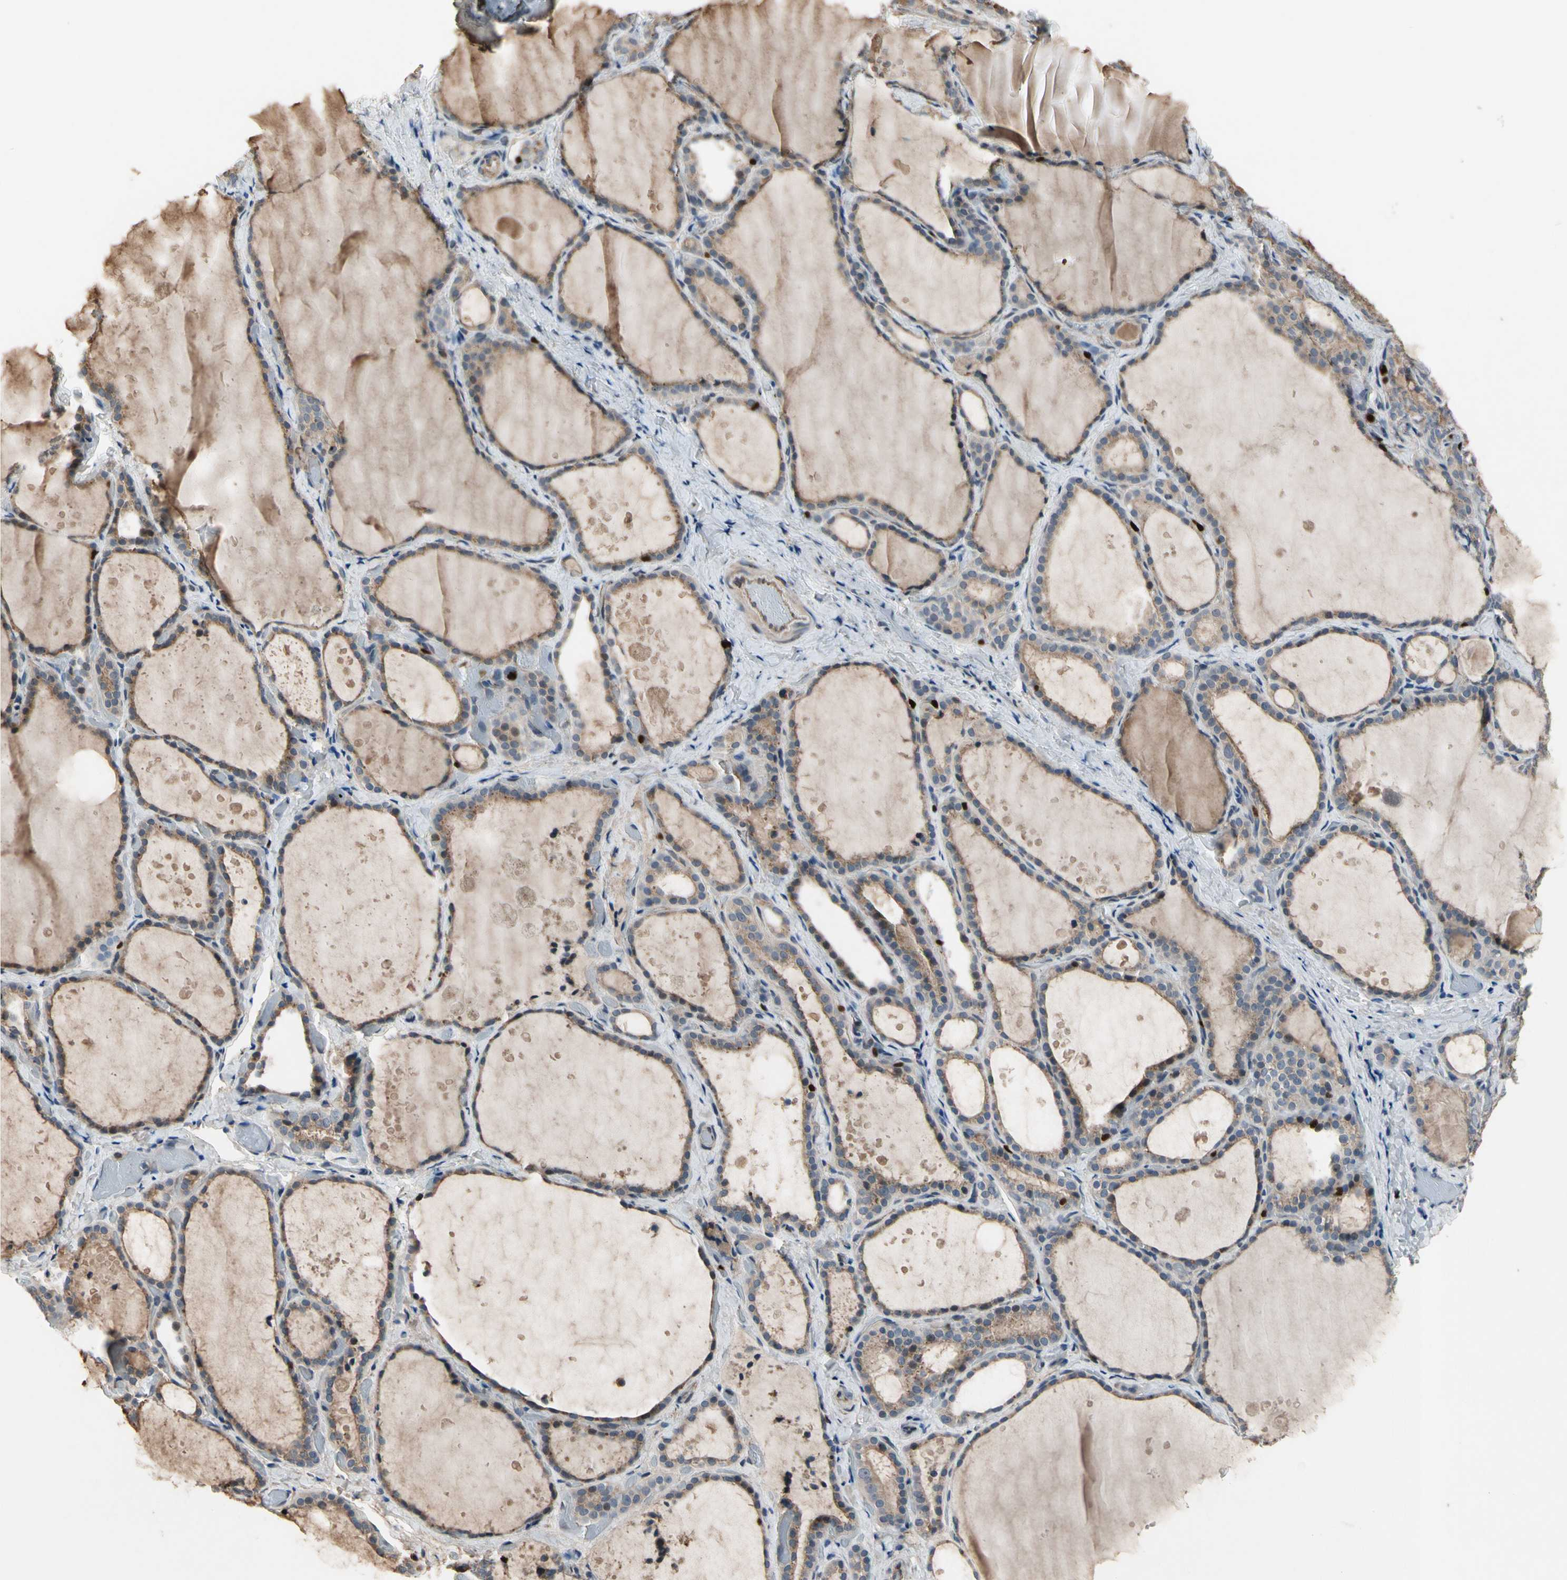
{"staining": {"intensity": "weak", "quantity": "25%-75%", "location": "cytoplasmic/membranous"}, "tissue": "thyroid gland", "cell_type": "Glandular cells", "image_type": "normal", "snomed": [{"axis": "morphology", "description": "Normal tissue, NOS"}, {"axis": "topography", "description": "Thyroid gland"}], "caption": "Thyroid gland stained with IHC shows weak cytoplasmic/membranous staining in approximately 25%-75% of glandular cells.", "gene": "TBX21", "patient": {"sex": "female", "age": 44}}